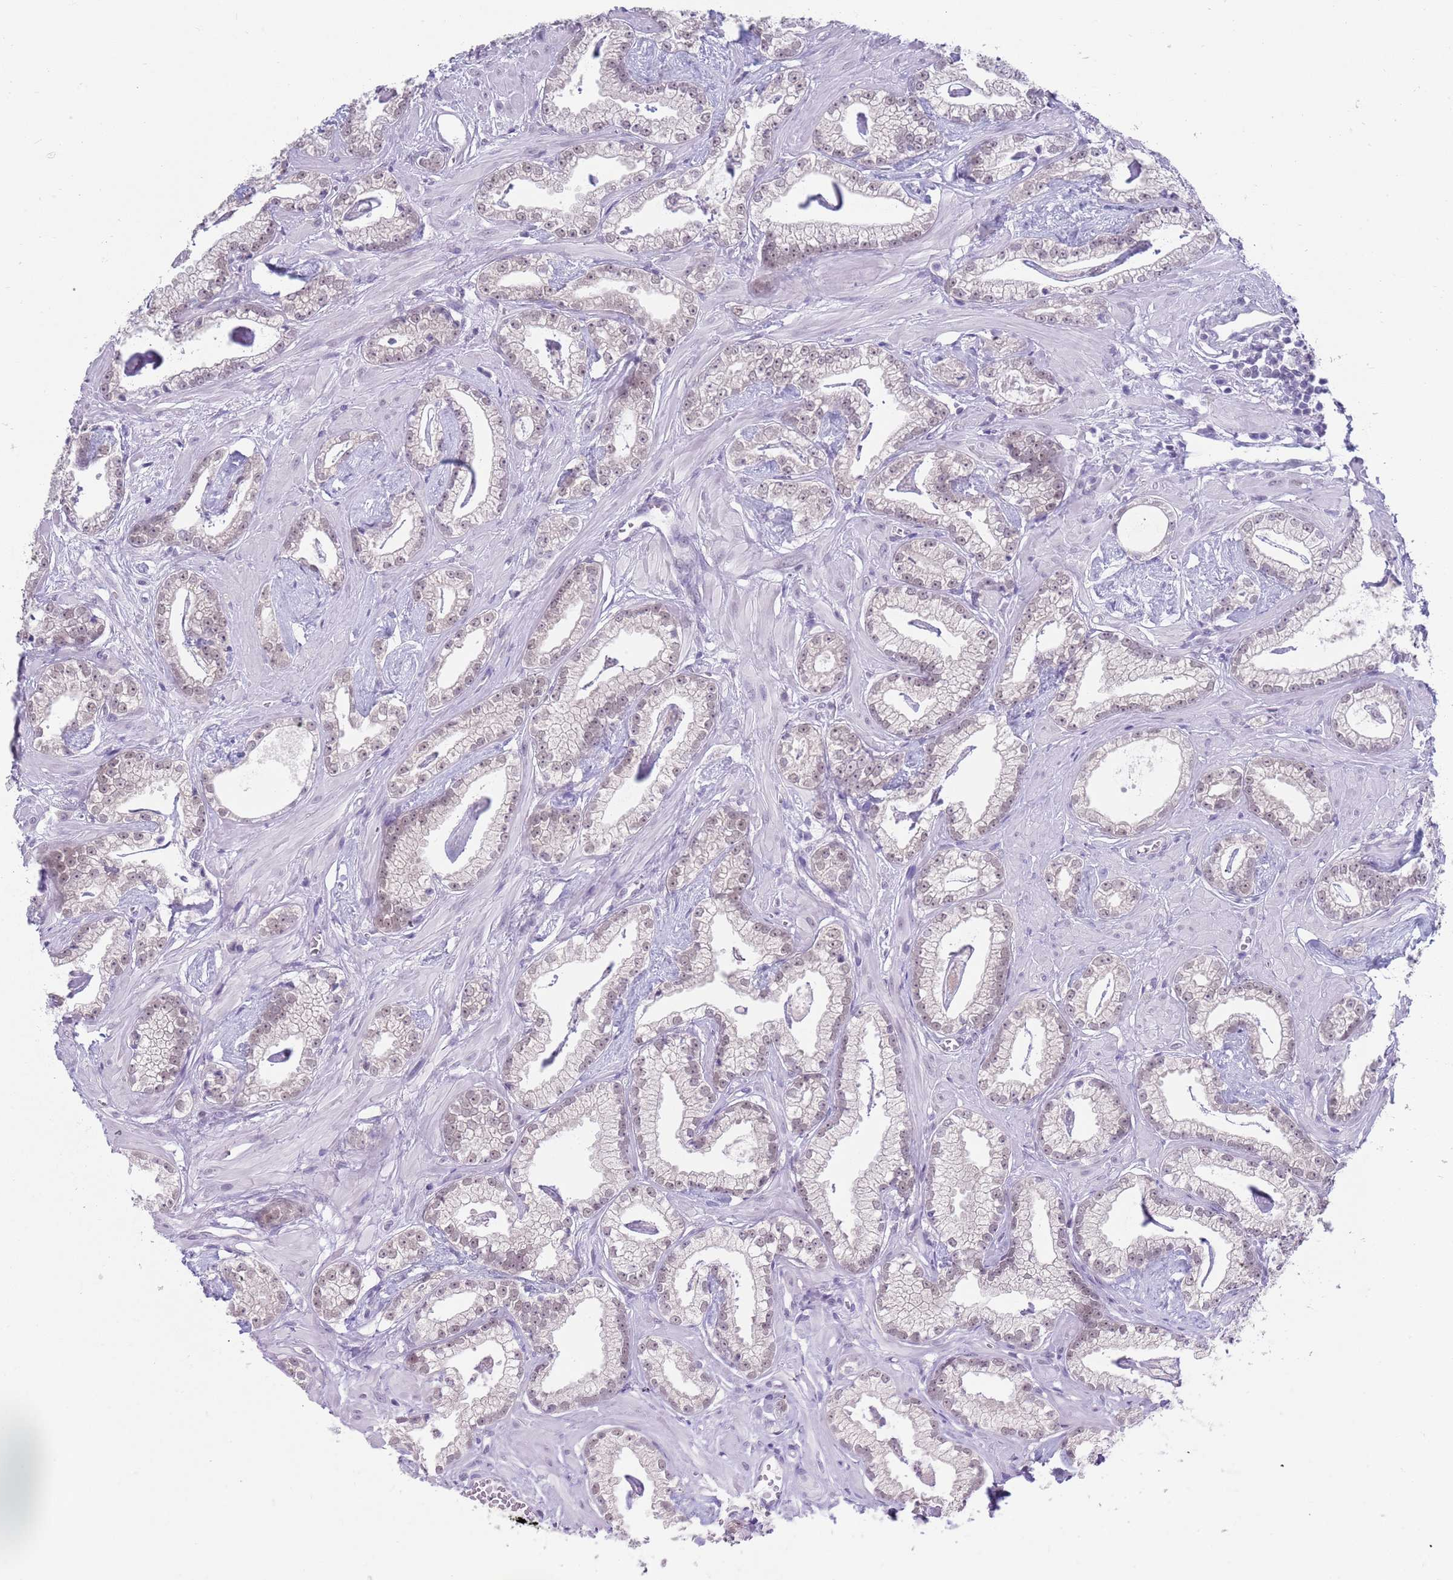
{"staining": {"intensity": "weak", "quantity": "<25%", "location": "nuclear"}, "tissue": "prostate cancer", "cell_type": "Tumor cells", "image_type": "cancer", "snomed": [{"axis": "morphology", "description": "Adenocarcinoma, Low grade"}, {"axis": "topography", "description": "Prostate"}], "caption": "Adenocarcinoma (low-grade) (prostate) was stained to show a protein in brown. There is no significant expression in tumor cells.", "gene": "SEPHS2", "patient": {"sex": "male", "age": 60}}